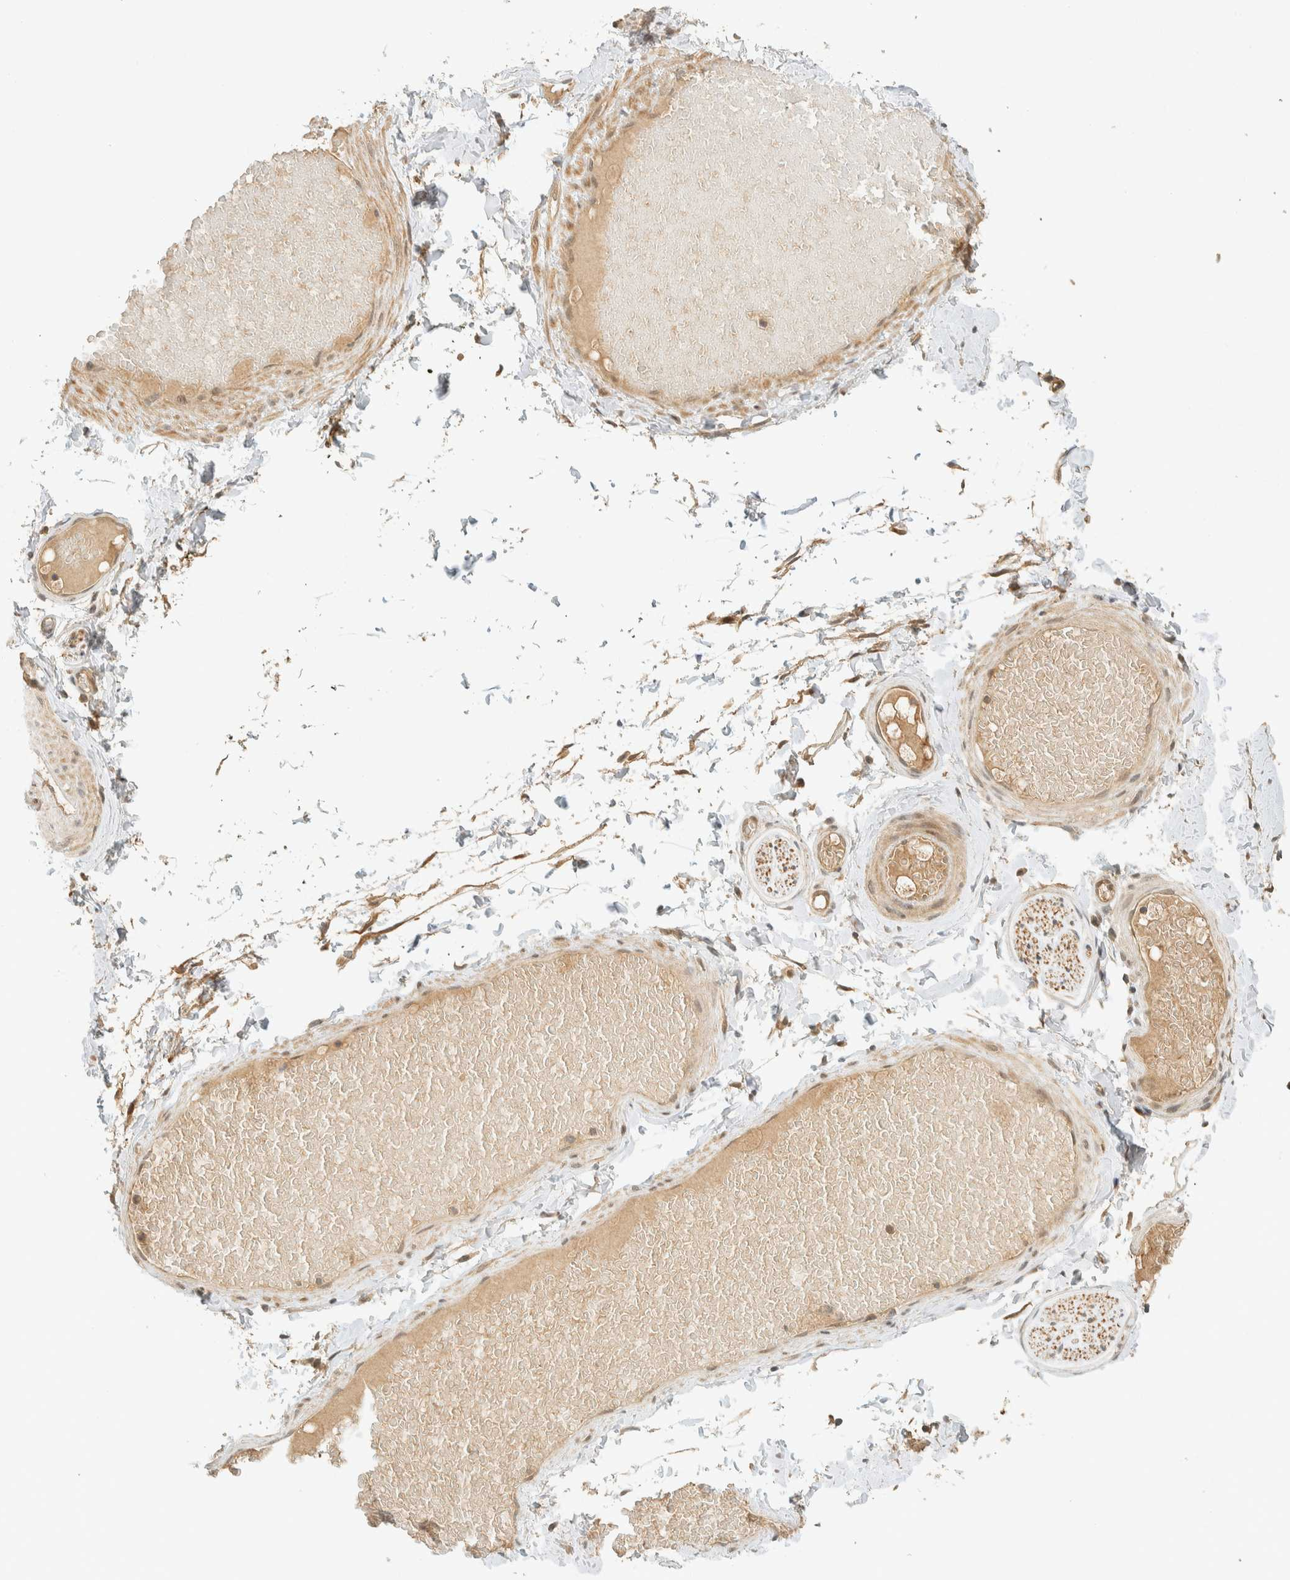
{"staining": {"intensity": "weak", "quantity": ">75%", "location": "cytoplasmic/membranous"}, "tissue": "adipose tissue", "cell_type": "Adipocytes", "image_type": "normal", "snomed": [{"axis": "morphology", "description": "Normal tissue, NOS"}, {"axis": "topography", "description": "Adipose tissue"}, {"axis": "topography", "description": "Vascular tissue"}, {"axis": "topography", "description": "Peripheral nerve tissue"}], "caption": "Human adipose tissue stained with a brown dye reveals weak cytoplasmic/membranous positive positivity in approximately >75% of adipocytes.", "gene": "KIFAP3", "patient": {"sex": "male", "age": 25}}